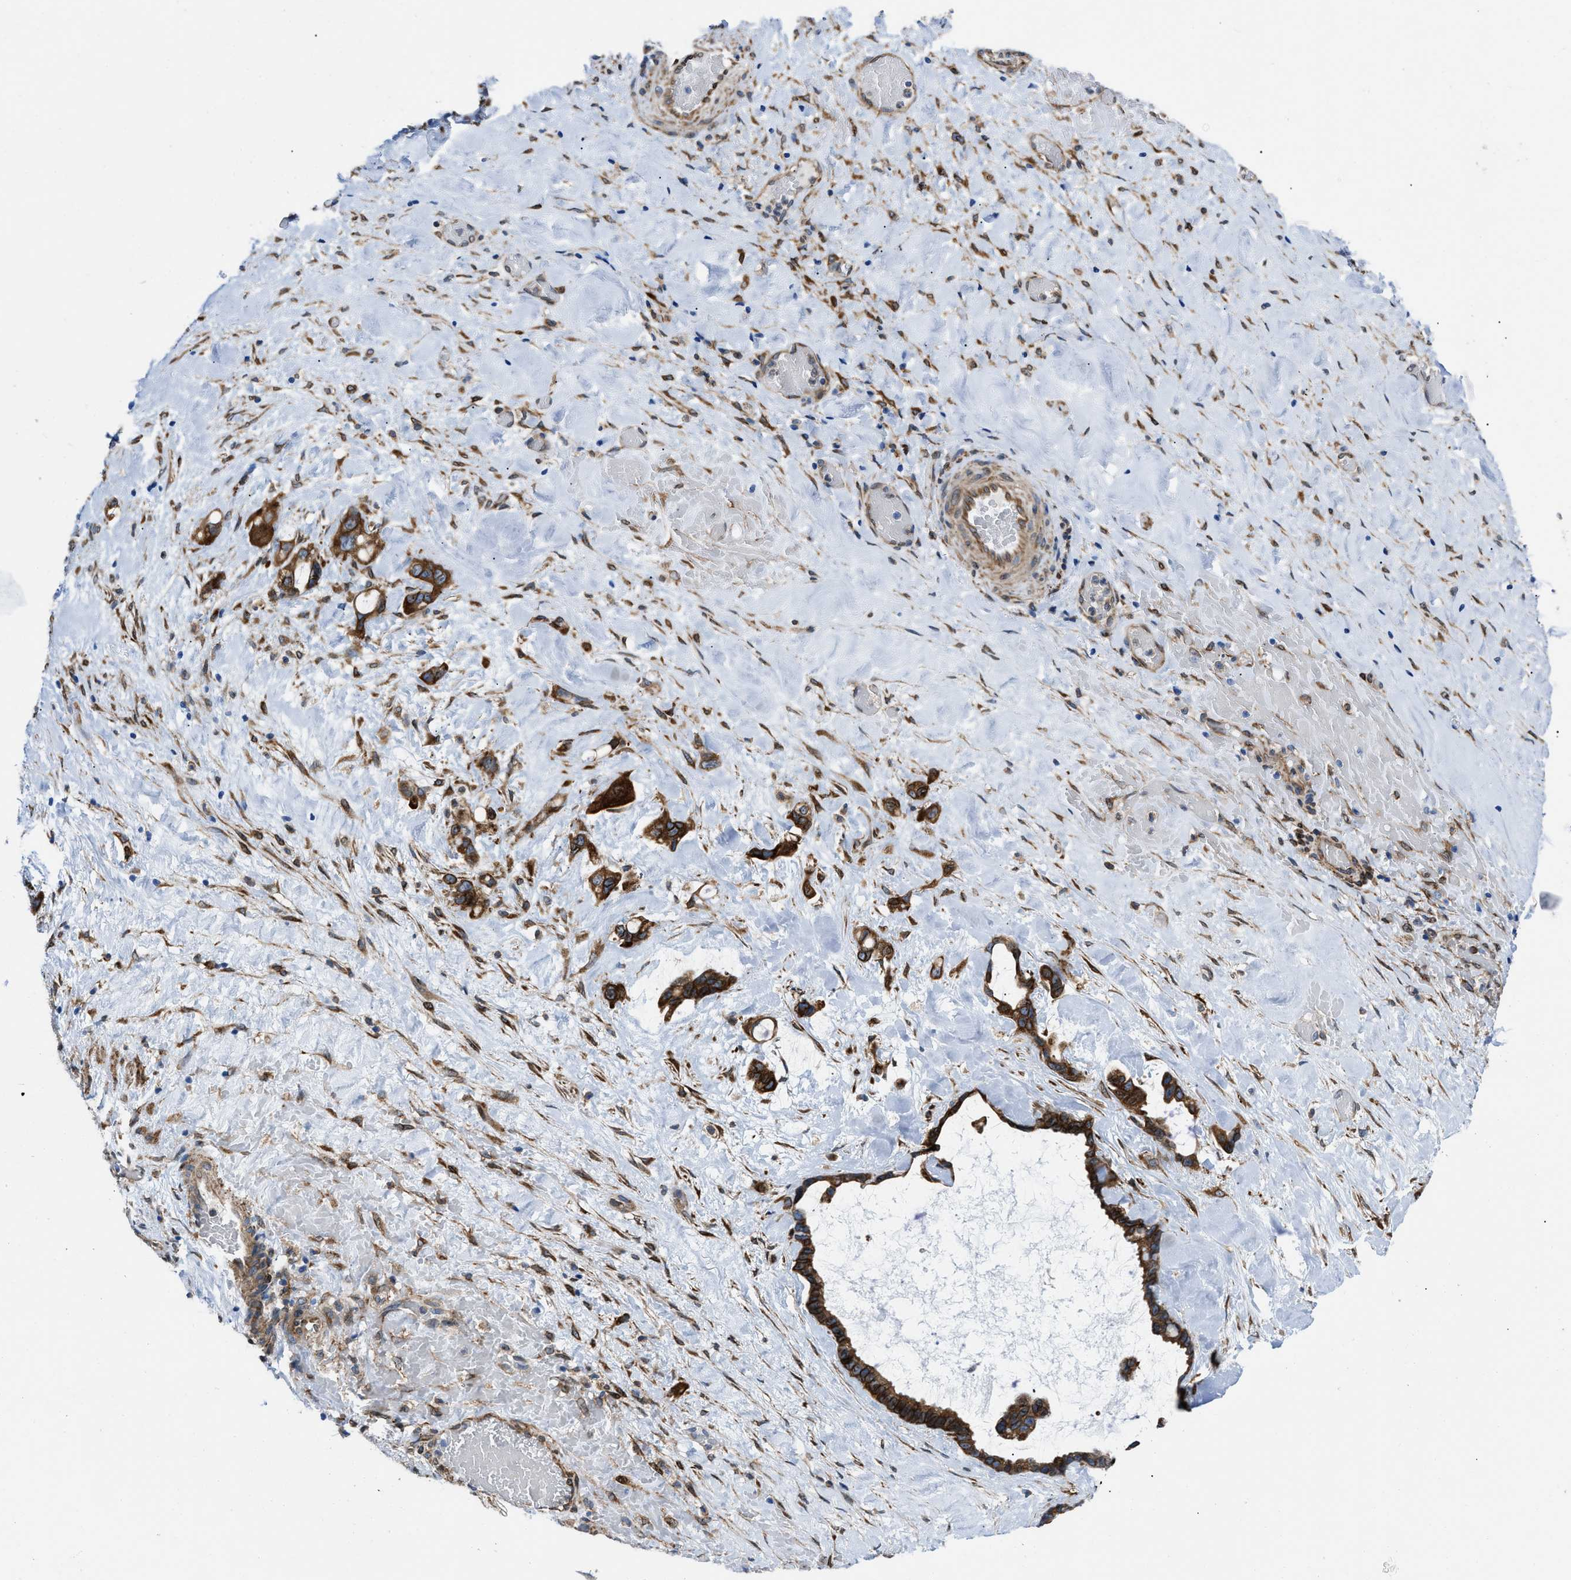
{"staining": {"intensity": "strong", "quantity": ">75%", "location": "cytoplasmic/membranous"}, "tissue": "liver cancer", "cell_type": "Tumor cells", "image_type": "cancer", "snomed": [{"axis": "morphology", "description": "Cholangiocarcinoma"}, {"axis": "topography", "description": "Liver"}], "caption": "Human cholangiocarcinoma (liver) stained for a protein (brown) exhibits strong cytoplasmic/membranous positive expression in about >75% of tumor cells.", "gene": "ERLIN2", "patient": {"sex": "female", "age": 65}}